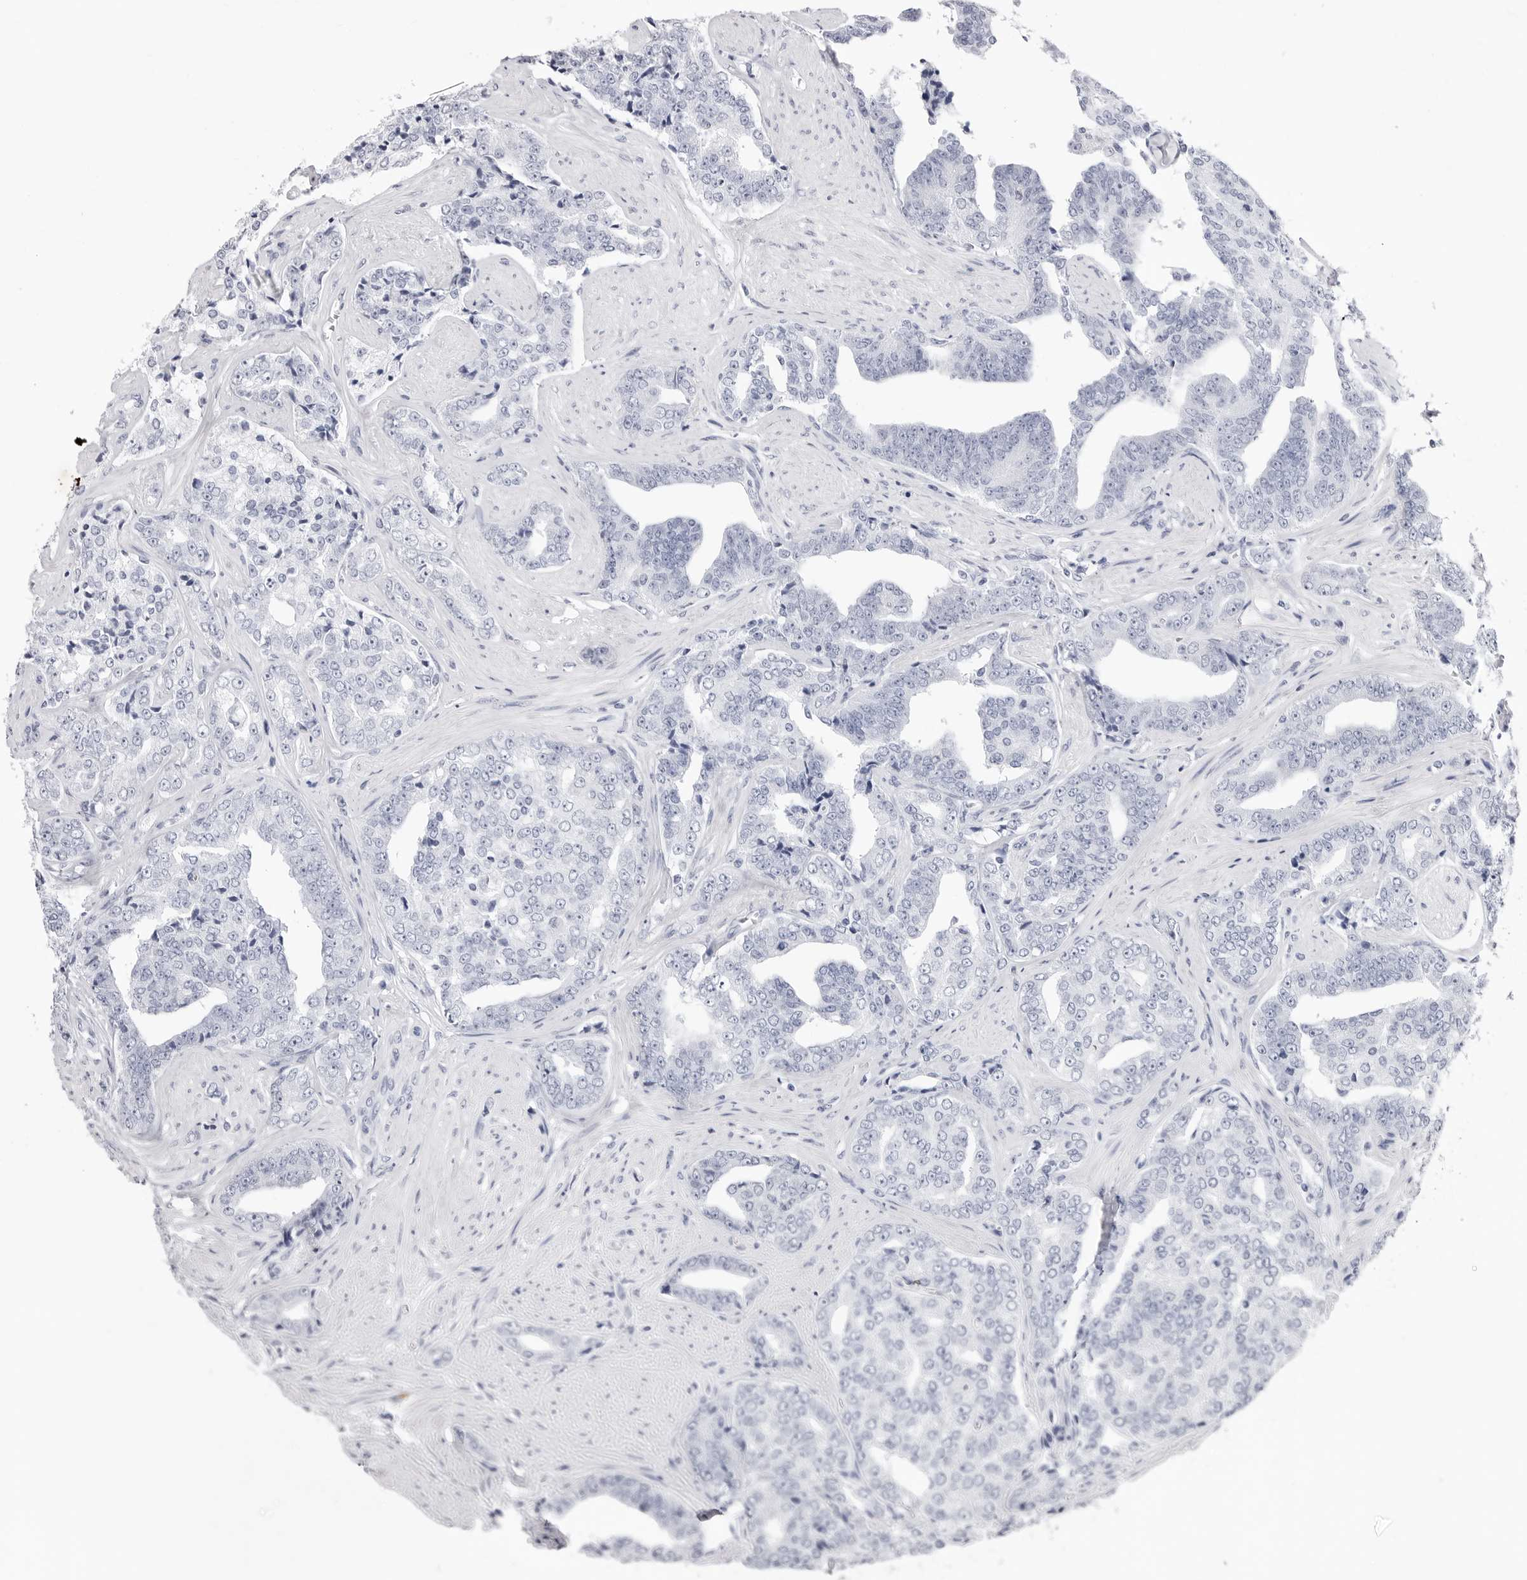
{"staining": {"intensity": "negative", "quantity": "none", "location": "none"}, "tissue": "prostate cancer", "cell_type": "Tumor cells", "image_type": "cancer", "snomed": [{"axis": "morphology", "description": "Adenocarcinoma, High grade"}, {"axis": "topography", "description": "Prostate"}], "caption": "High power microscopy histopathology image of an immunohistochemistry (IHC) micrograph of prostate high-grade adenocarcinoma, revealing no significant positivity in tumor cells. Brightfield microscopy of immunohistochemistry (IHC) stained with DAB (3,3'-diaminobenzidine) (brown) and hematoxylin (blue), captured at high magnification.", "gene": "TSSK1B", "patient": {"sex": "male", "age": 71}}